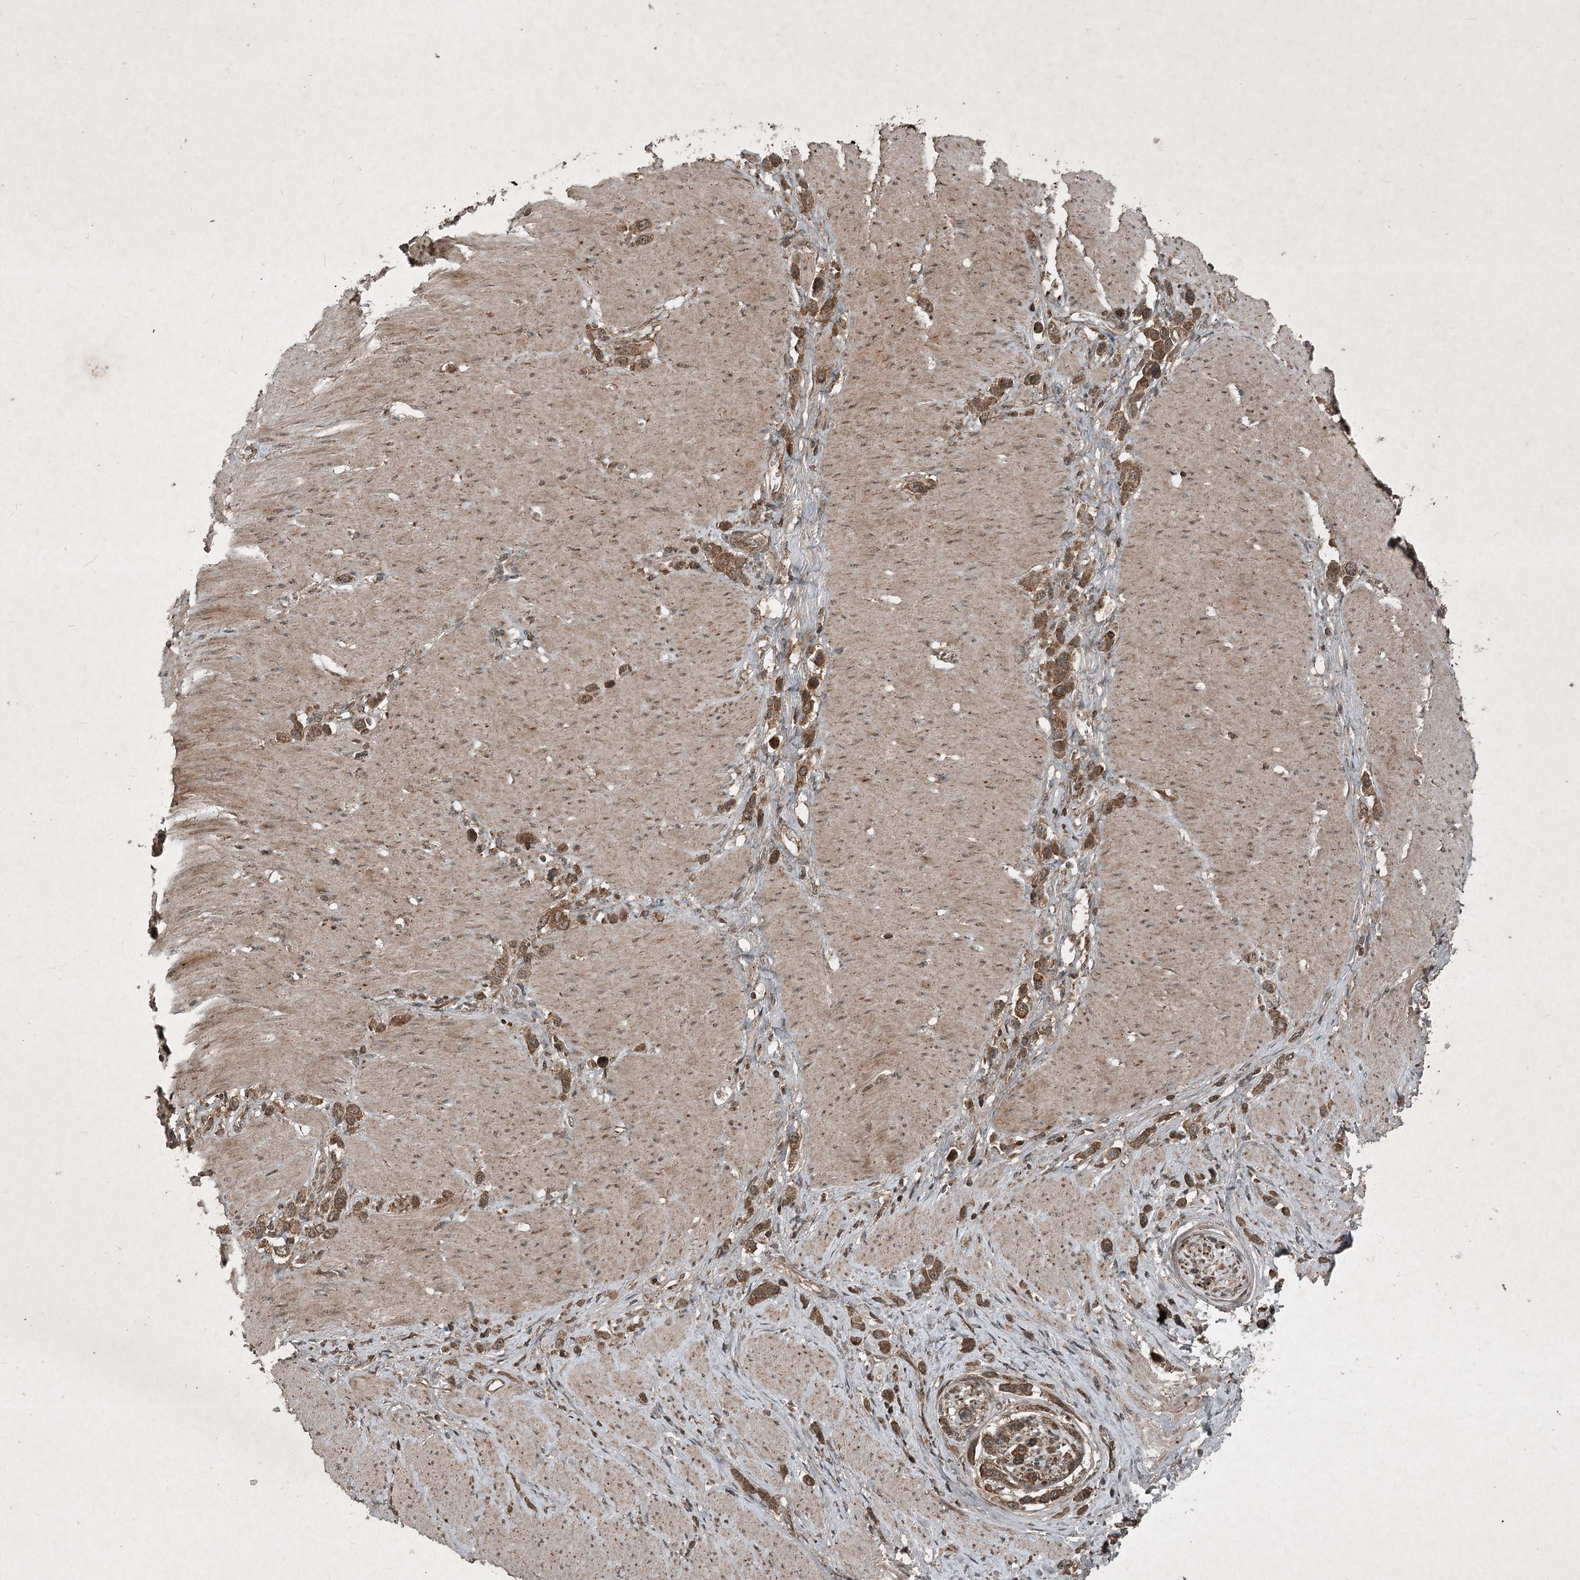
{"staining": {"intensity": "moderate", "quantity": ">75%", "location": "cytoplasmic/membranous"}, "tissue": "stomach cancer", "cell_type": "Tumor cells", "image_type": "cancer", "snomed": [{"axis": "morphology", "description": "Normal tissue, NOS"}, {"axis": "morphology", "description": "Adenocarcinoma, NOS"}, {"axis": "topography", "description": "Stomach, upper"}, {"axis": "topography", "description": "Stomach"}], "caption": "IHC image of human stomach cancer (adenocarcinoma) stained for a protein (brown), which reveals medium levels of moderate cytoplasmic/membranous positivity in approximately >75% of tumor cells.", "gene": "UNC93A", "patient": {"sex": "female", "age": 65}}